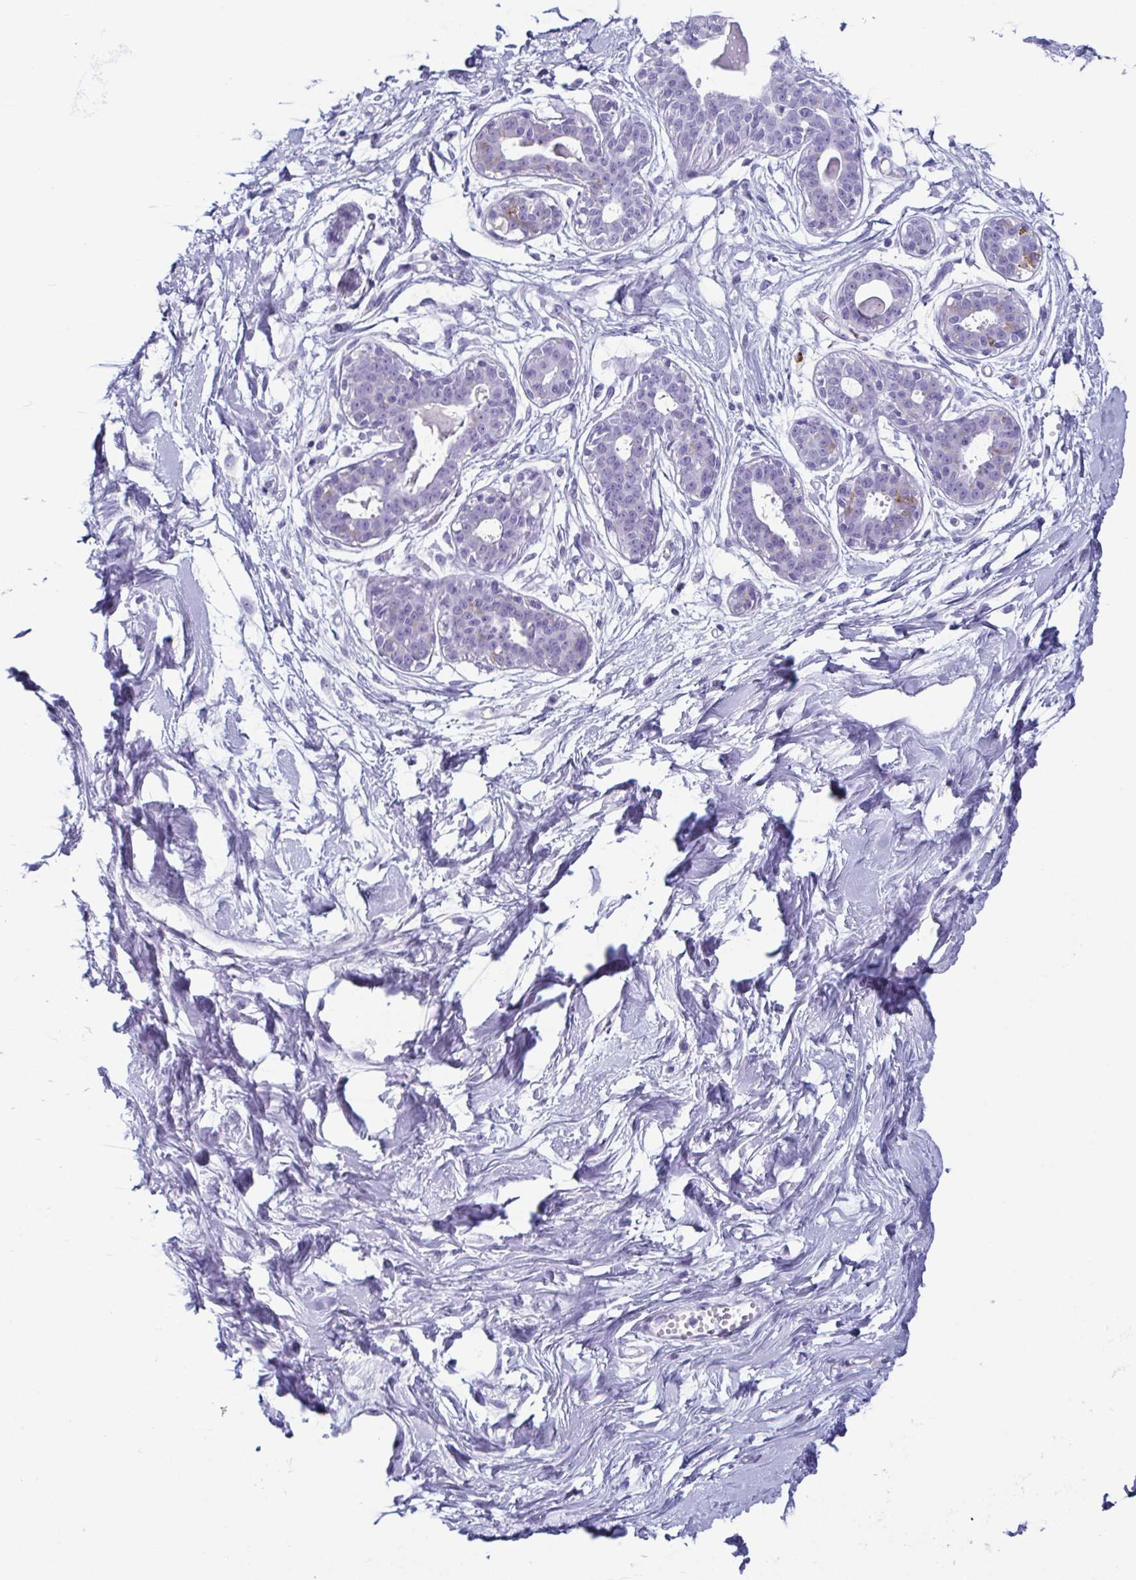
{"staining": {"intensity": "negative", "quantity": "none", "location": "none"}, "tissue": "breast", "cell_type": "Adipocytes", "image_type": "normal", "snomed": [{"axis": "morphology", "description": "Normal tissue, NOS"}, {"axis": "topography", "description": "Breast"}], "caption": "This image is of normal breast stained with IHC to label a protein in brown with the nuclei are counter-stained blue. There is no staining in adipocytes. Brightfield microscopy of IHC stained with DAB (brown) and hematoxylin (blue), captured at high magnification.", "gene": "ENKUR", "patient": {"sex": "female", "age": 45}}